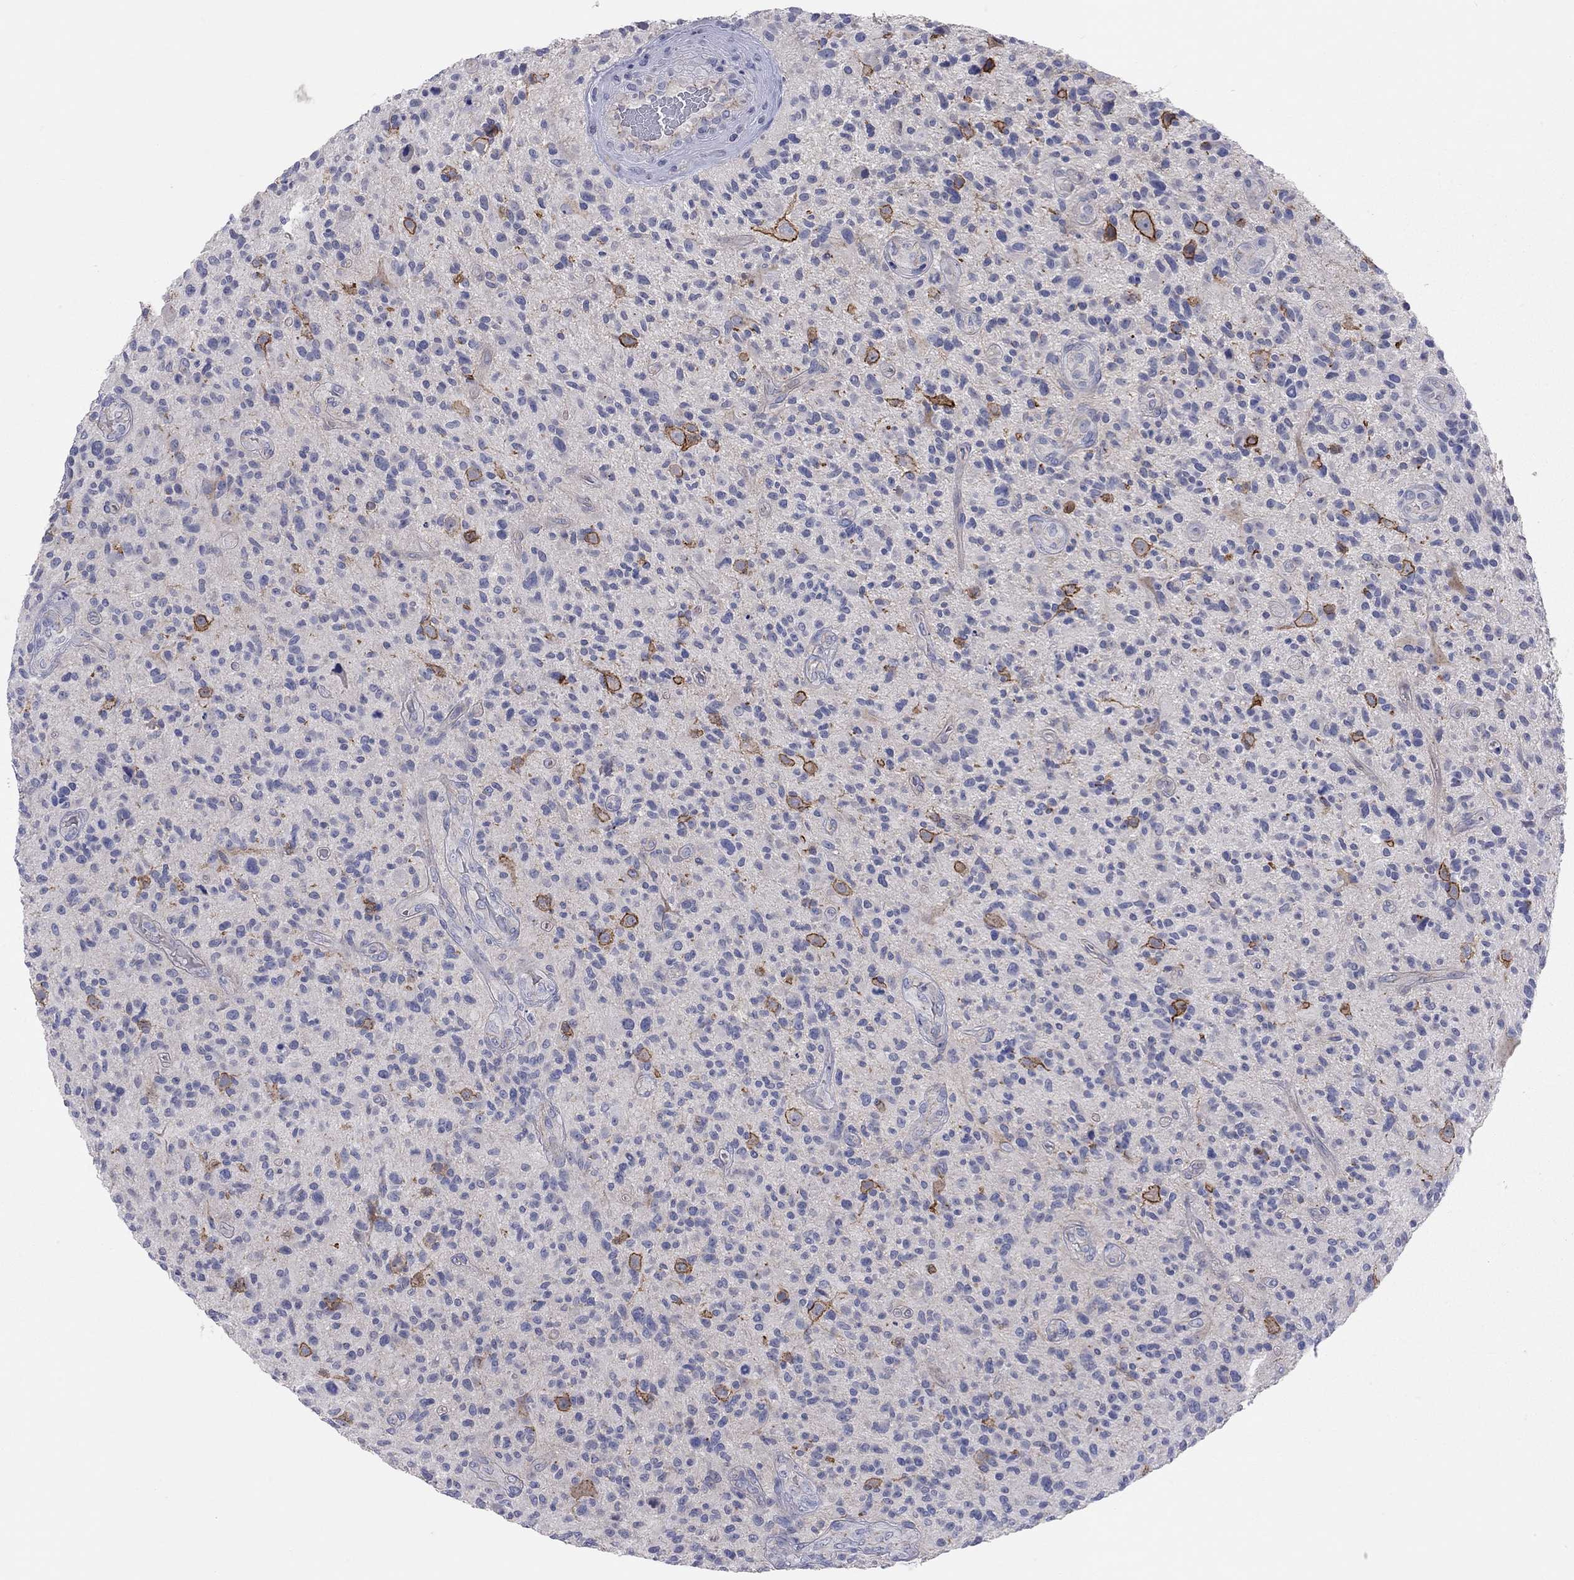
{"staining": {"intensity": "negative", "quantity": "none", "location": "none"}, "tissue": "glioma", "cell_type": "Tumor cells", "image_type": "cancer", "snomed": [{"axis": "morphology", "description": "Glioma, malignant, High grade"}, {"axis": "topography", "description": "Brain"}], "caption": "DAB (3,3'-diaminobenzidine) immunohistochemical staining of glioma shows no significant expression in tumor cells.", "gene": "KCNB1", "patient": {"sex": "male", "age": 47}}